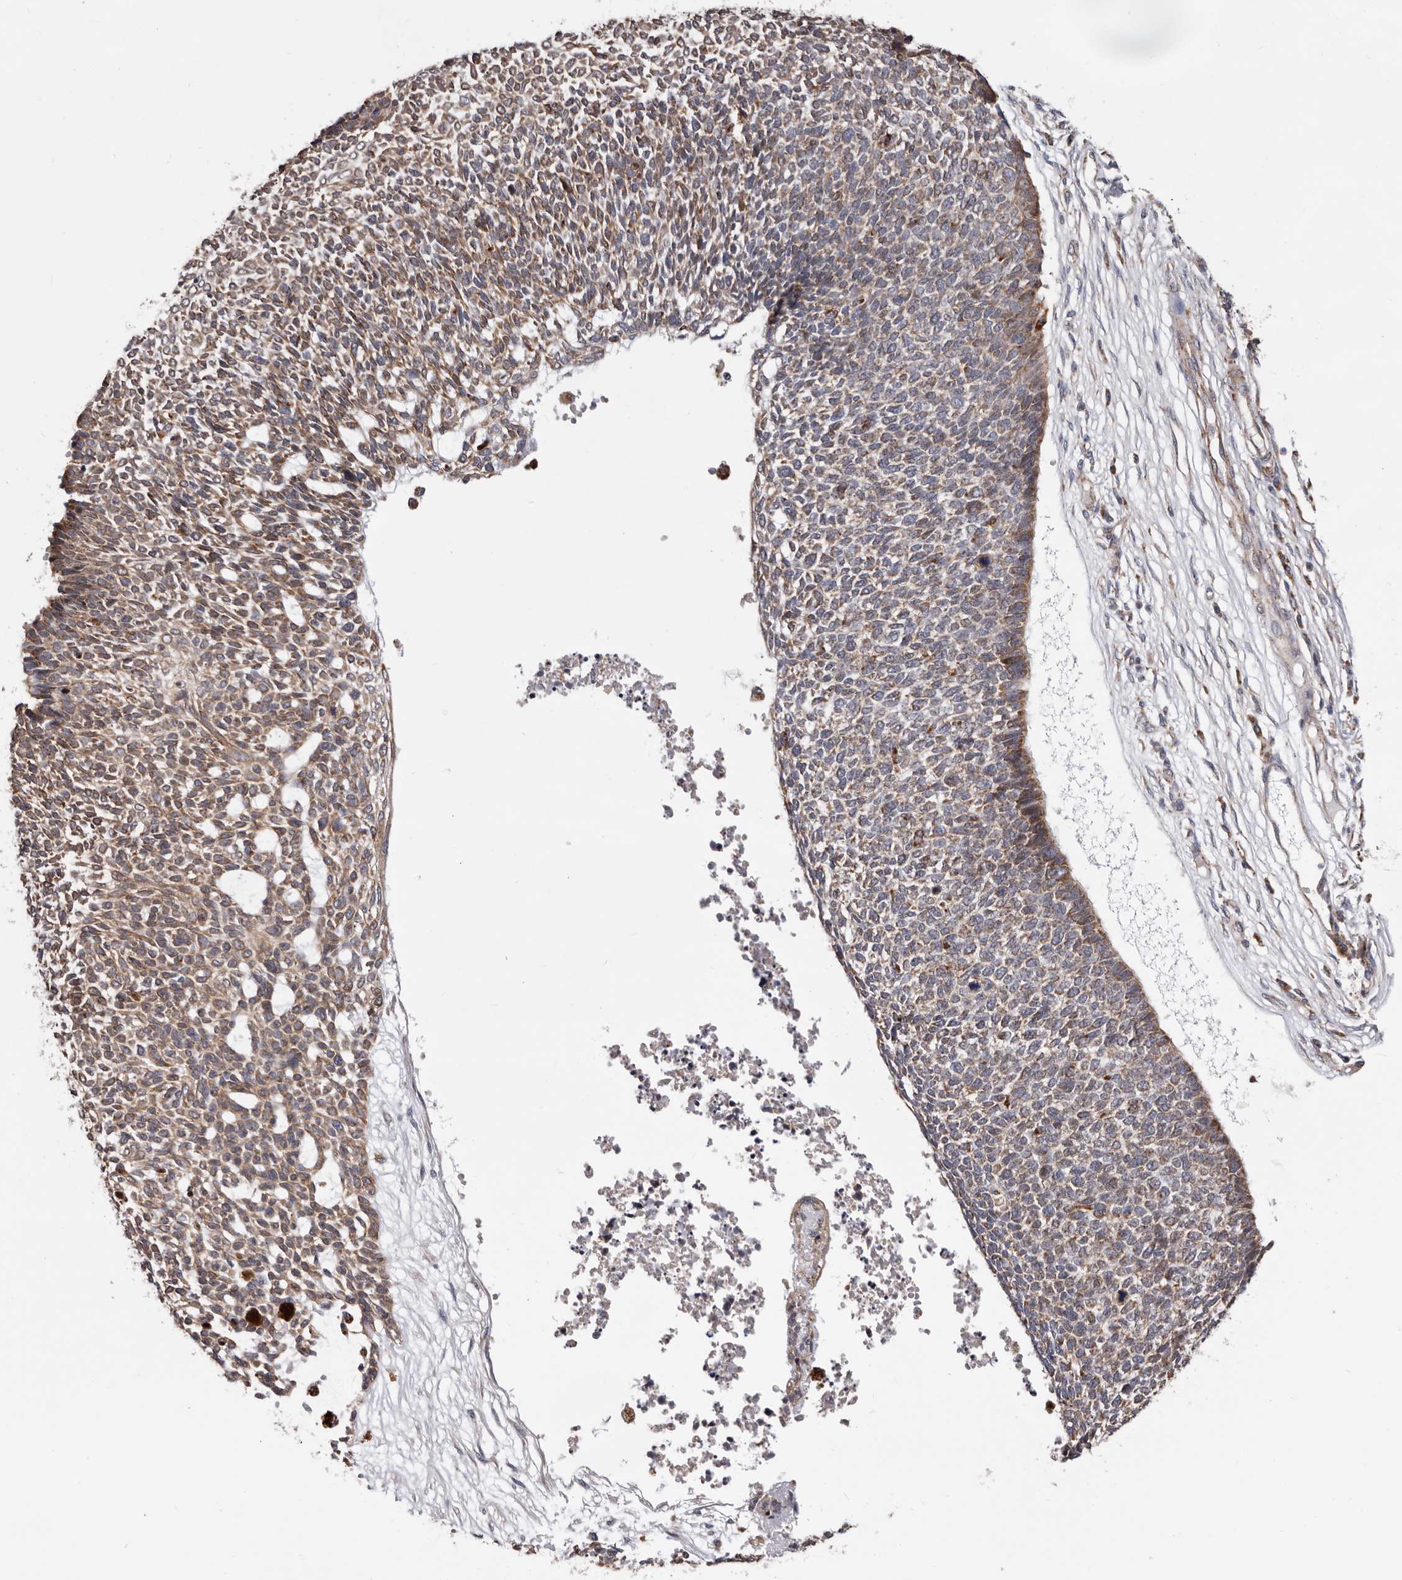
{"staining": {"intensity": "weak", "quantity": ">75%", "location": "cytoplasmic/membranous"}, "tissue": "skin cancer", "cell_type": "Tumor cells", "image_type": "cancer", "snomed": [{"axis": "morphology", "description": "Basal cell carcinoma"}, {"axis": "topography", "description": "Skin"}], "caption": "DAB immunohistochemical staining of human skin basal cell carcinoma shows weak cytoplasmic/membranous protein expression in approximately >75% of tumor cells.", "gene": "MRPL18", "patient": {"sex": "female", "age": 84}}